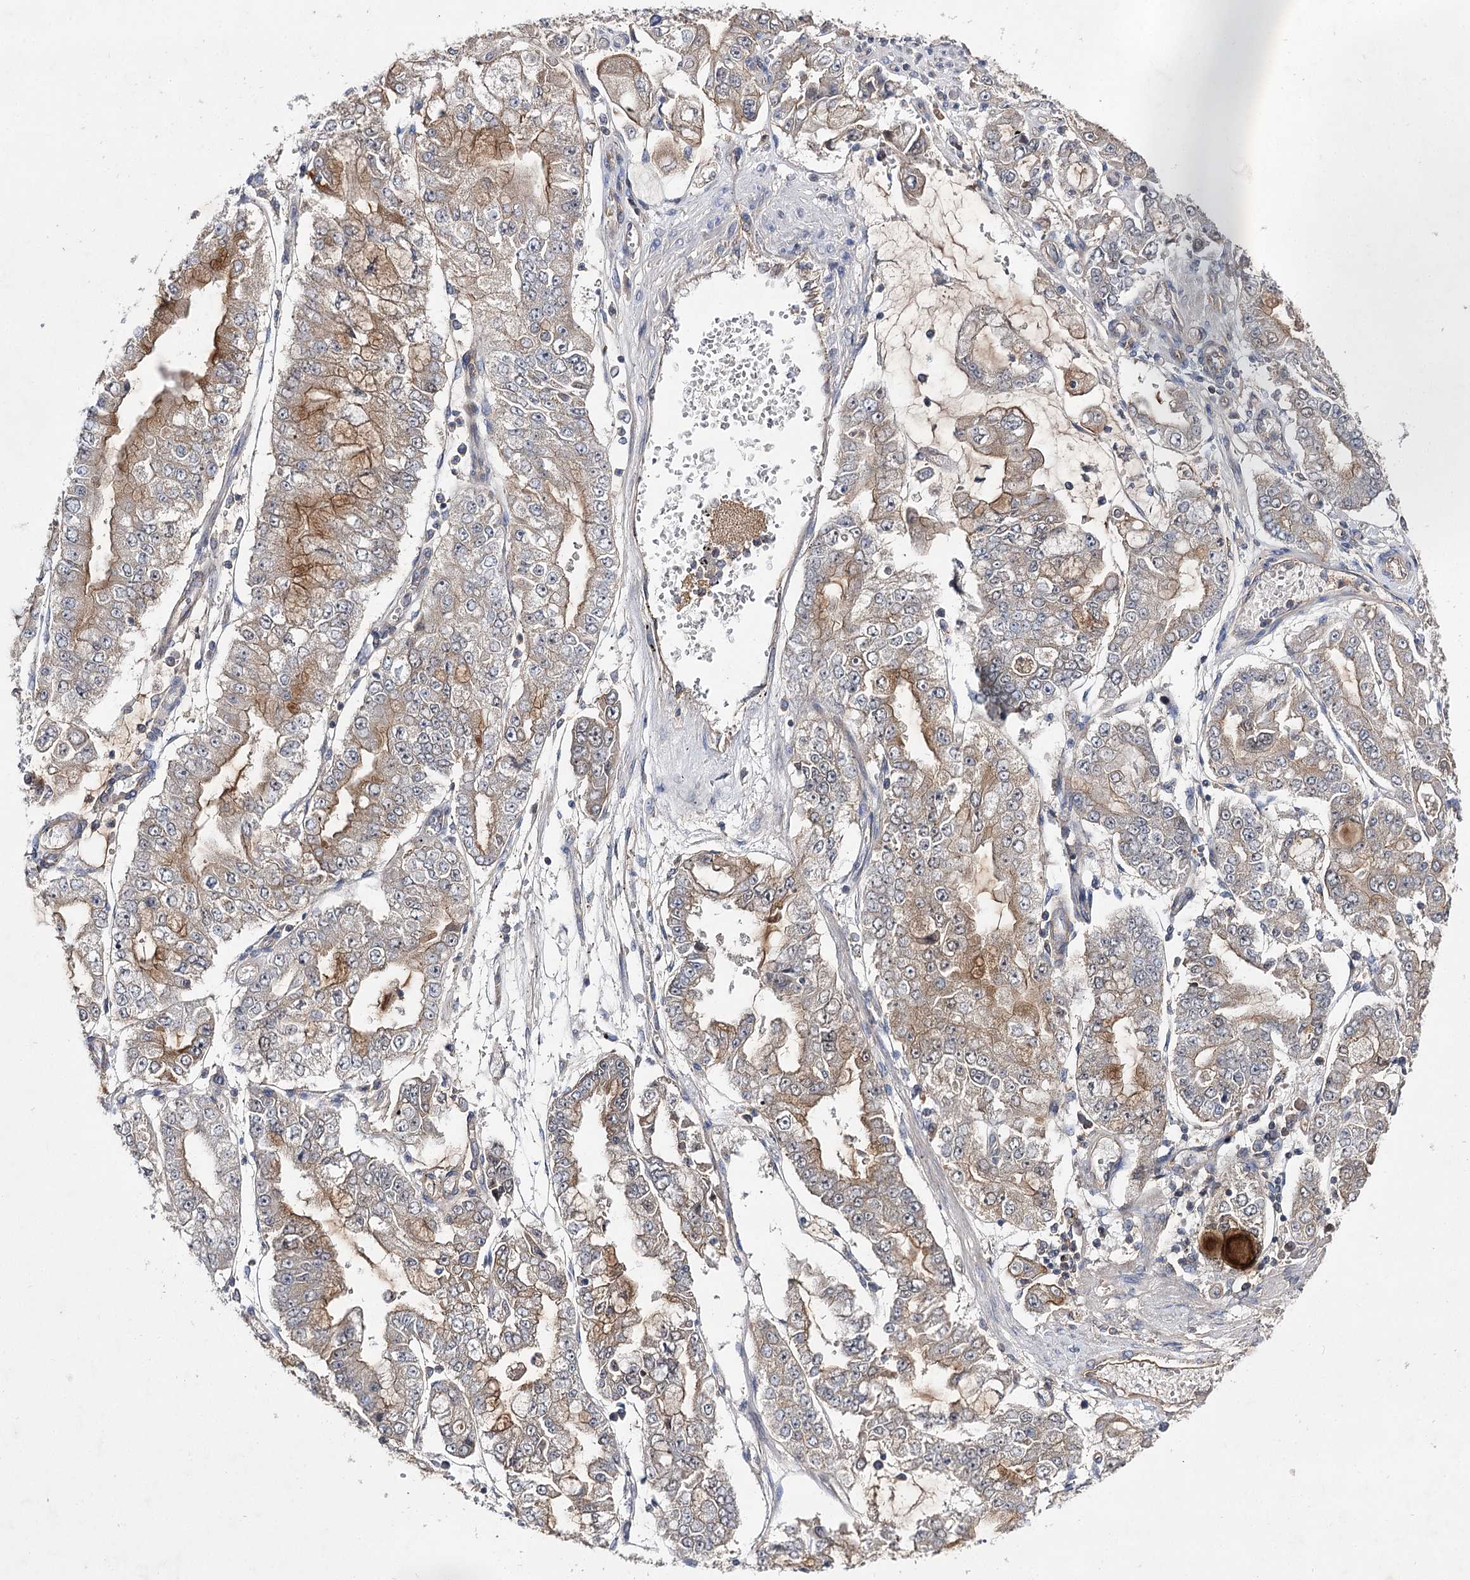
{"staining": {"intensity": "moderate", "quantity": ">75%", "location": "cytoplasmic/membranous"}, "tissue": "stomach cancer", "cell_type": "Tumor cells", "image_type": "cancer", "snomed": [{"axis": "morphology", "description": "Adenocarcinoma, NOS"}, {"axis": "topography", "description": "Stomach"}], "caption": "Immunohistochemical staining of human stomach cancer (adenocarcinoma) reveals medium levels of moderate cytoplasmic/membranous expression in approximately >75% of tumor cells.", "gene": "BCR", "patient": {"sex": "male", "age": 76}}